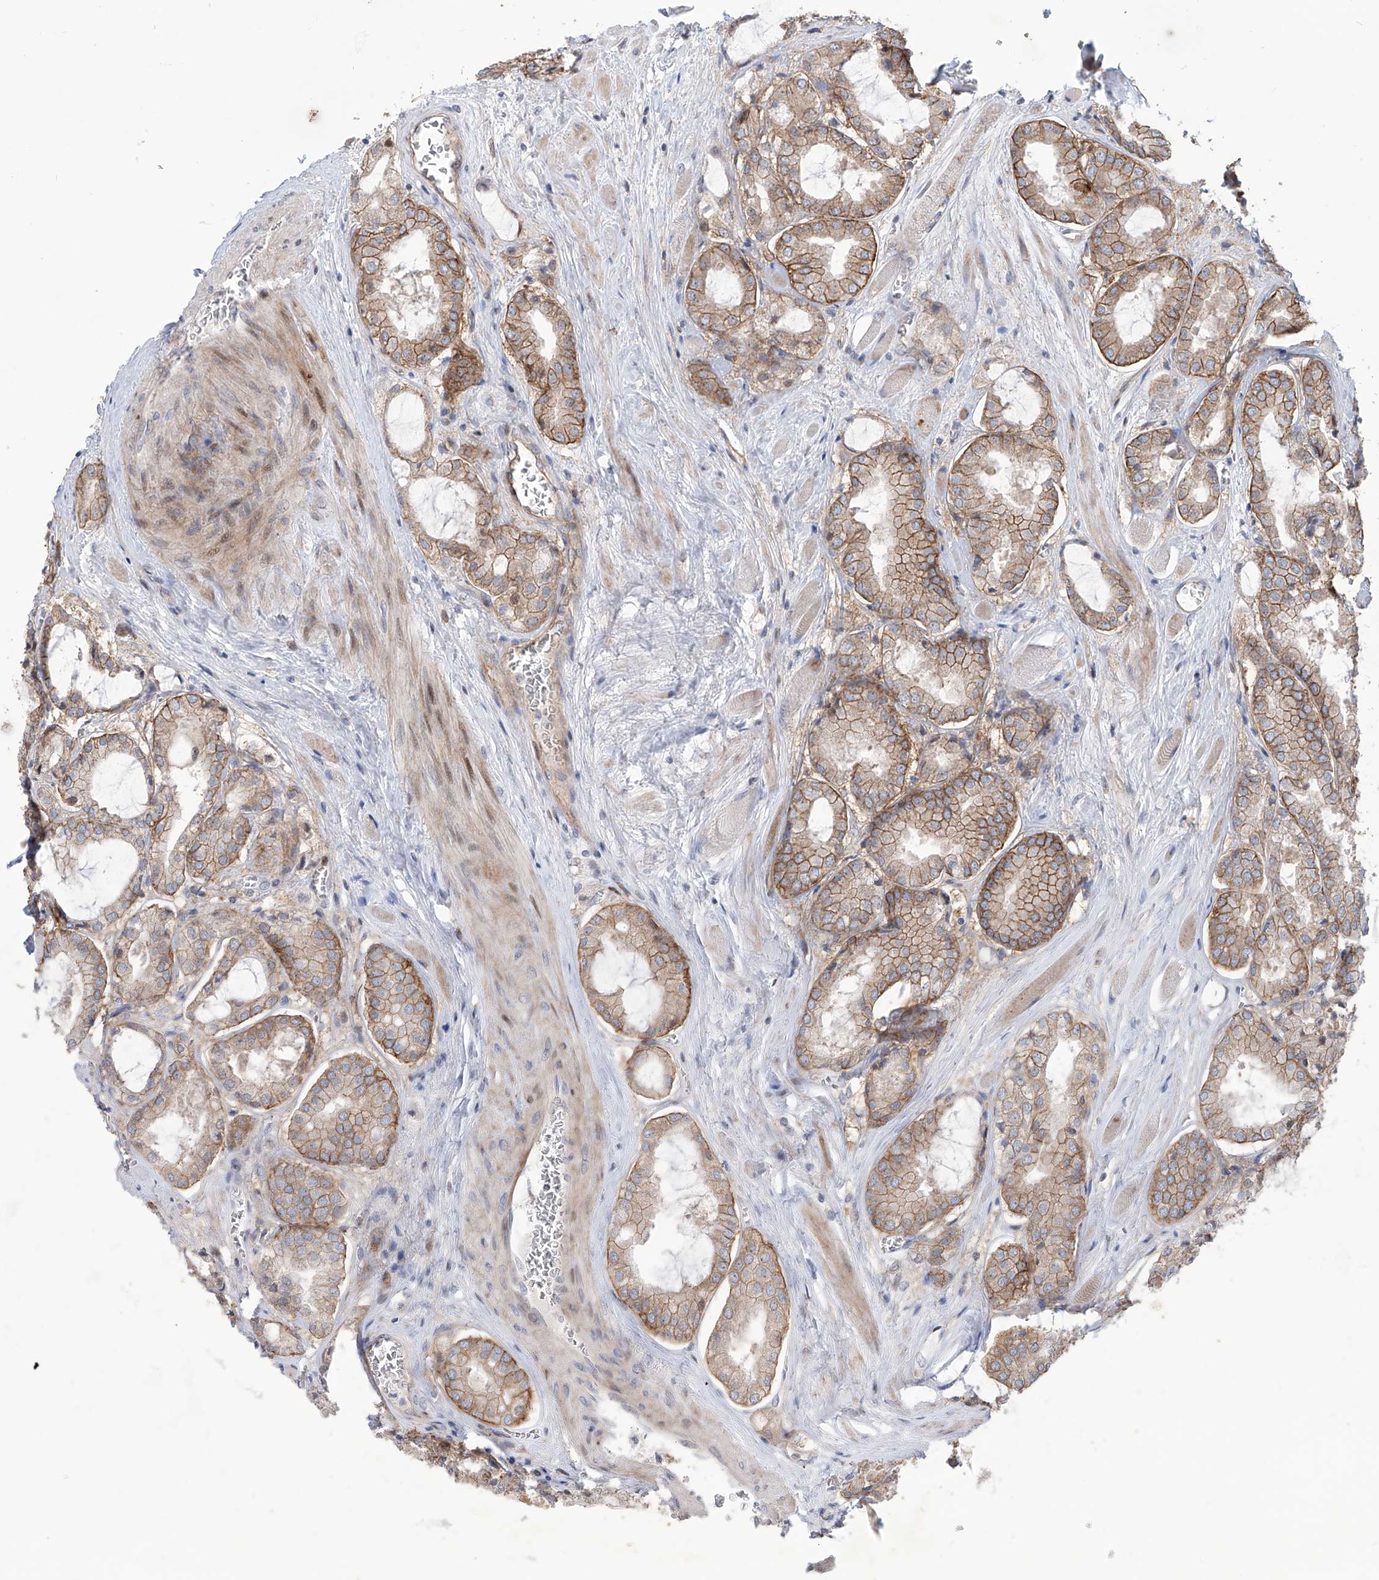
{"staining": {"intensity": "moderate", "quantity": ">75%", "location": "cytoplasmic/membranous"}, "tissue": "prostate cancer", "cell_type": "Tumor cells", "image_type": "cancer", "snomed": [{"axis": "morphology", "description": "Adenocarcinoma, Low grade"}, {"axis": "topography", "description": "Prostate"}], "caption": "DAB (3,3'-diaminobenzidine) immunohistochemical staining of prostate cancer (adenocarcinoma (low-grade)) exhibits moderate cytoplasmic/membranous protein positivity in about >75% of tumor cells.", "gene": "LRRC1", "patient": {"sex": "male", "age": 67}}